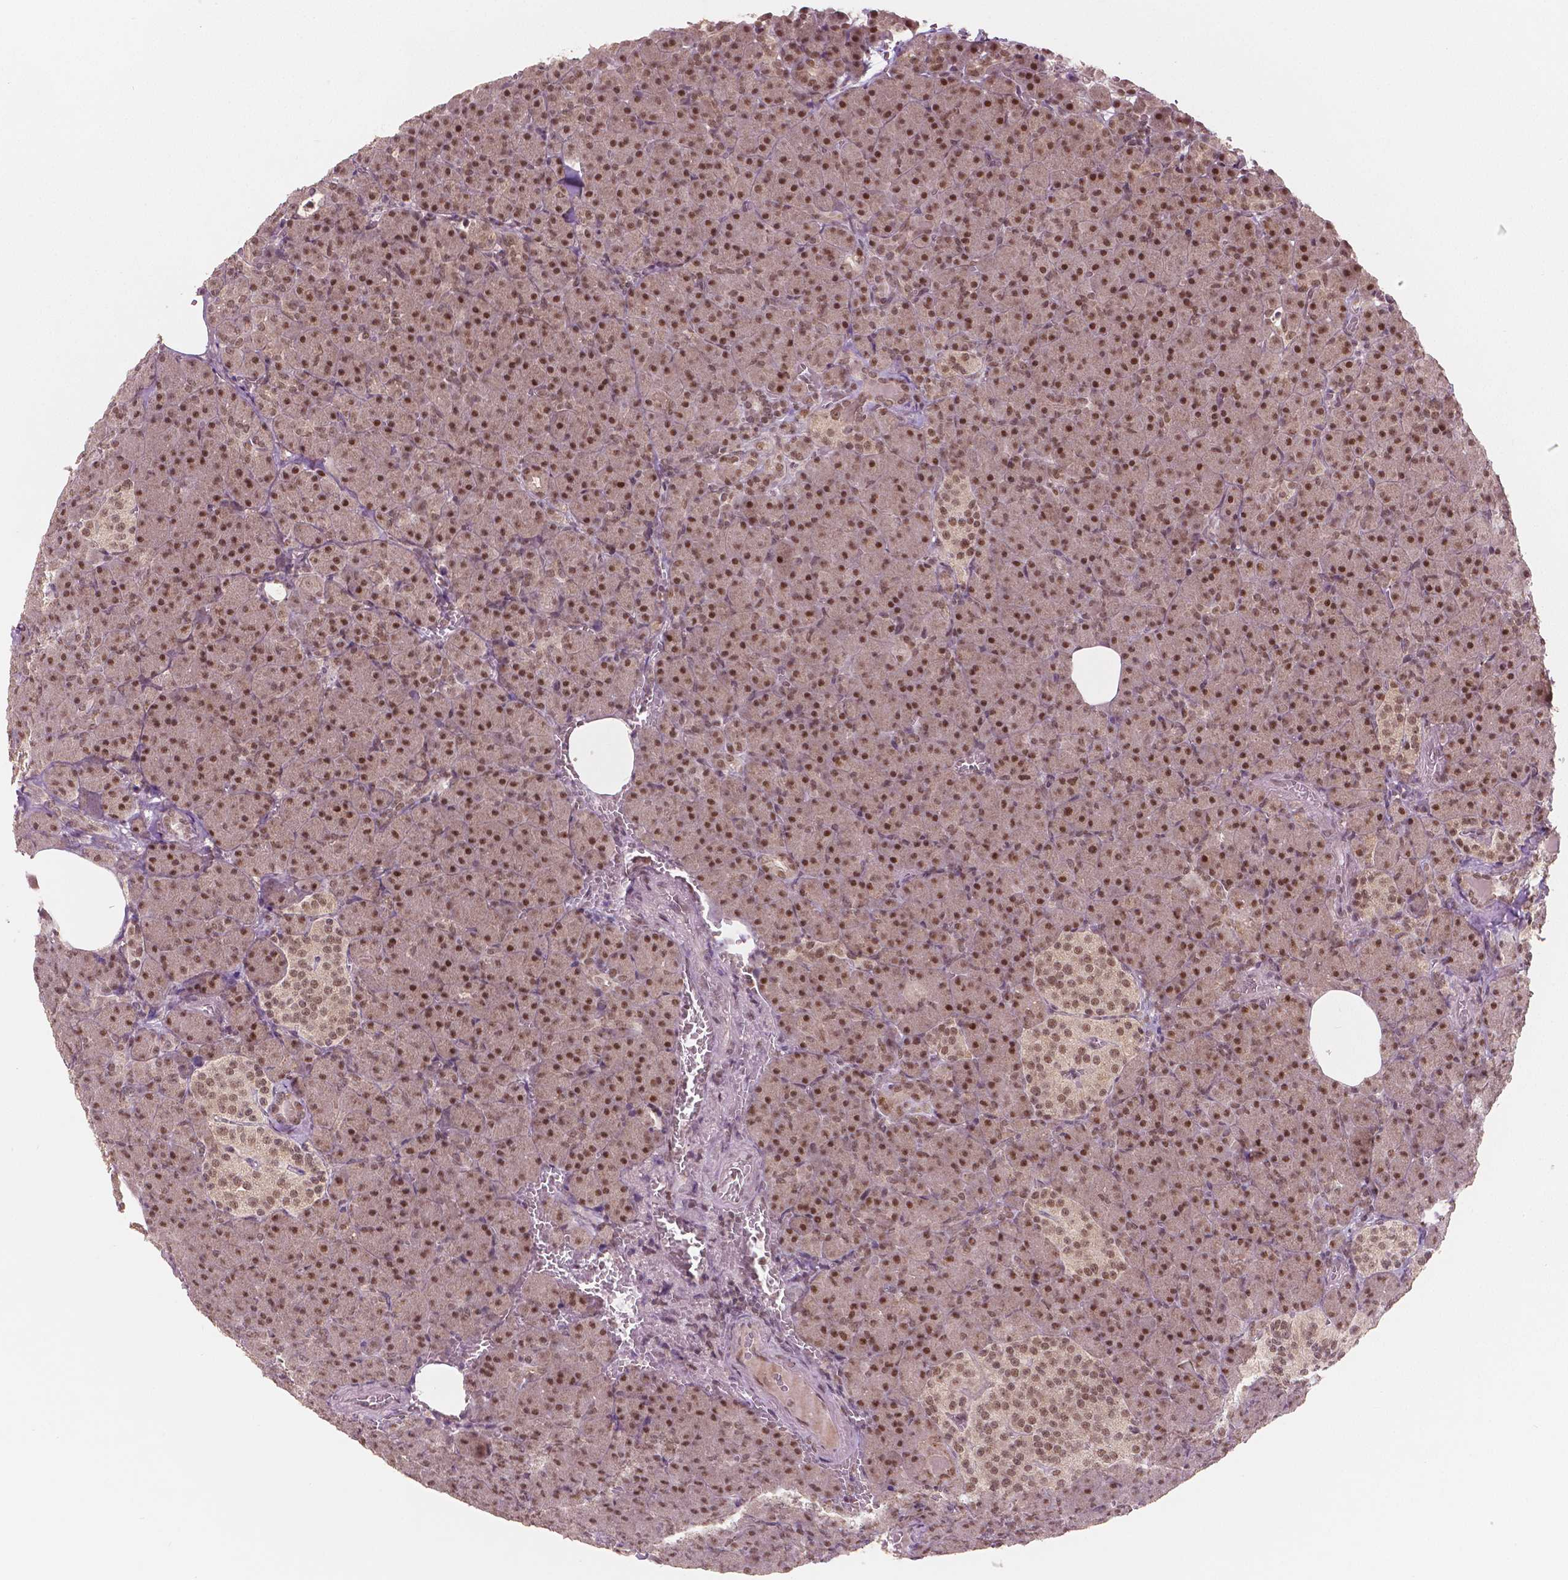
{"staining": {"intensity": "moderate", "quantity": ">75%", "location": "nuclear"}, "tissue": "pancreas", "cell_type": "Exocrine glandular cells", "image_type": "normal", "snomed": [{"axis": "morphology", "description": "Normal tissue, NOS"}, {"axis": "topography", "description": "Pancreas"}], "caption": "Brown immunohistochemical staining in normal pancreas displays moderate nuclear staining in approximately >75% of exocrine glandular cells.", "gene": "NSD2", "patient": {"sex": "female", "age": 74}}